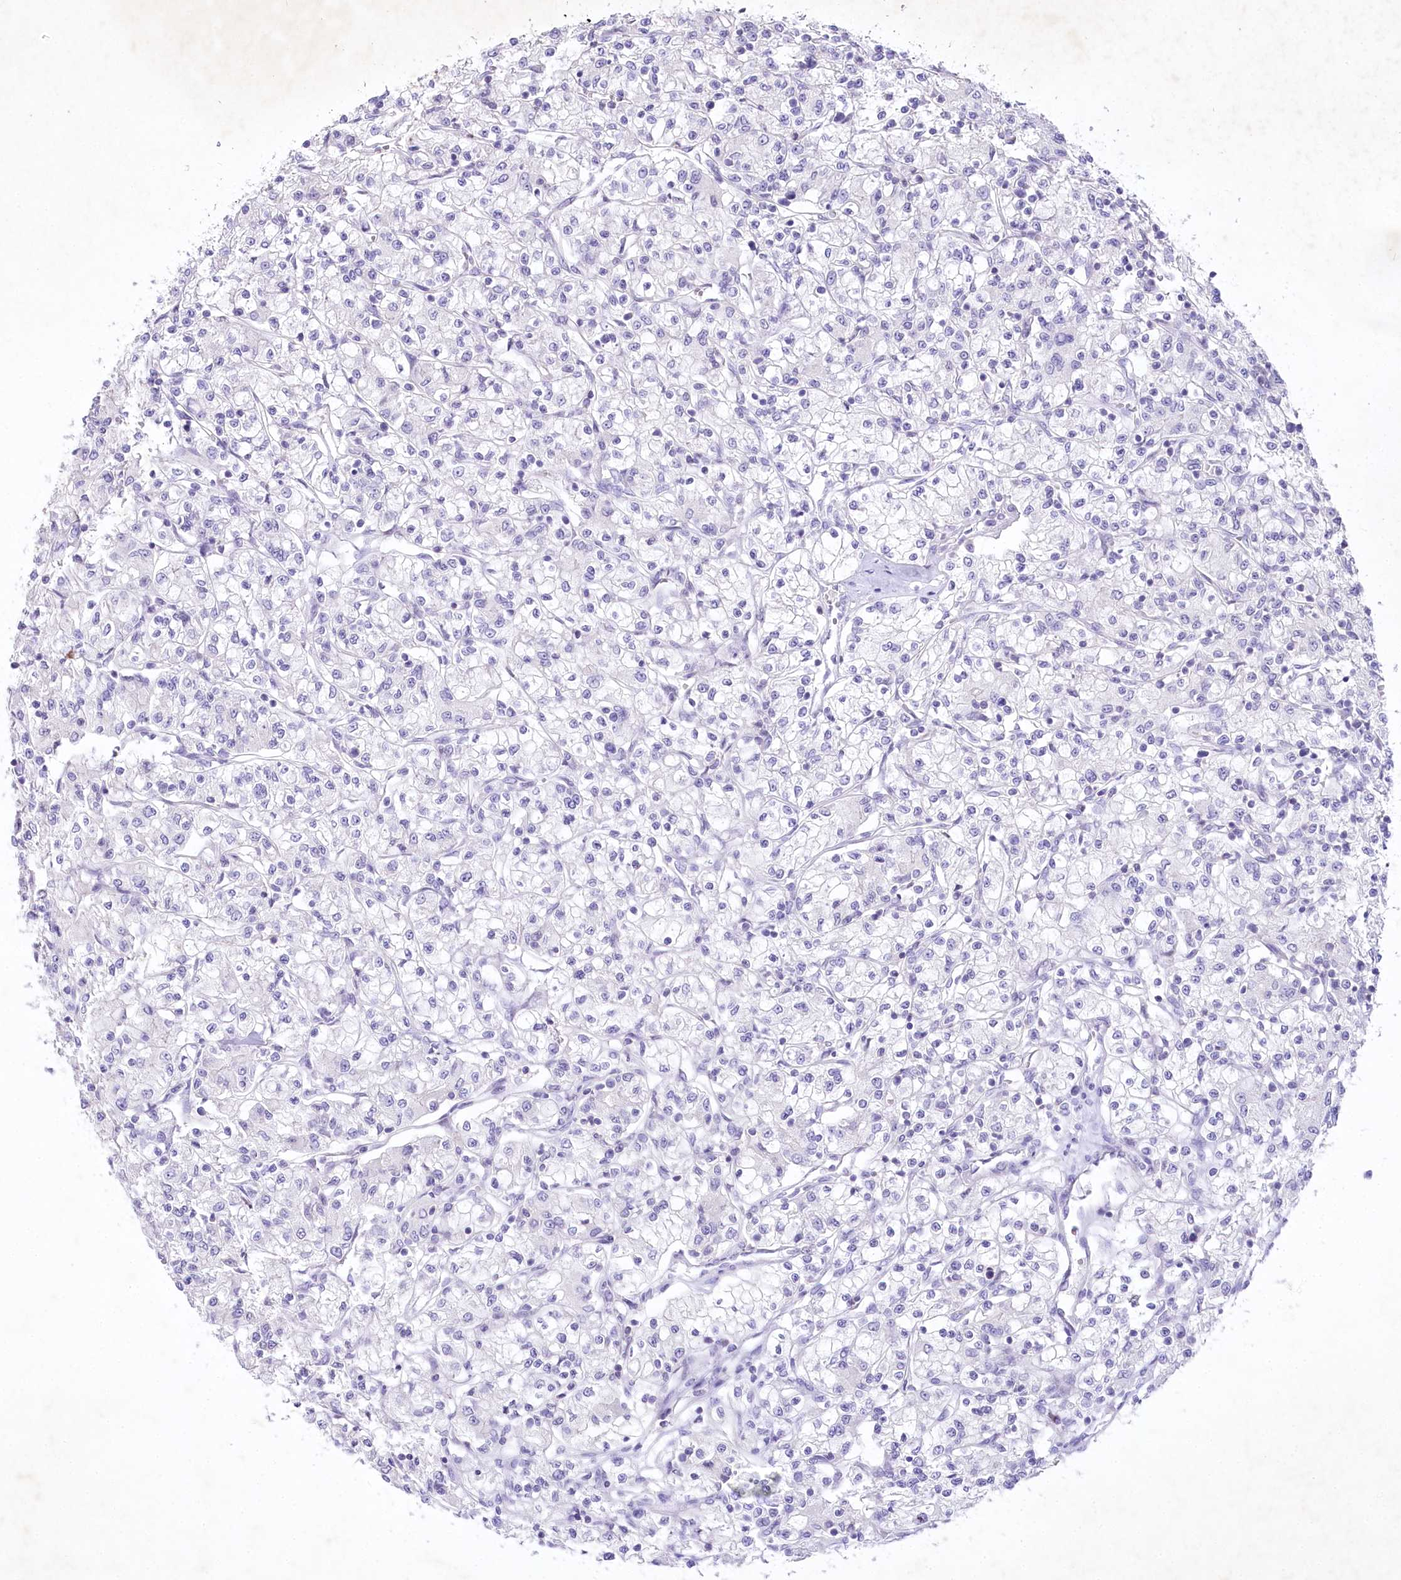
{"staining": {"intensity": "negative", "quantity": "none", "location": "none"}, "tissue": "renal cancer", "cell_type": "Tumor cells", "image_type": "cancer", "snomed": [{"axis": "morphology", "description": "Adenocarcinoma, NOS"}, {"axis": "topography", "description": "Kidney"}], "caption": "An image of renal cancer stained for a protein displays no brown staining in tumor cells.", "gene": "MYOZ1", "patient": {"sex": "female", "age": 59}}